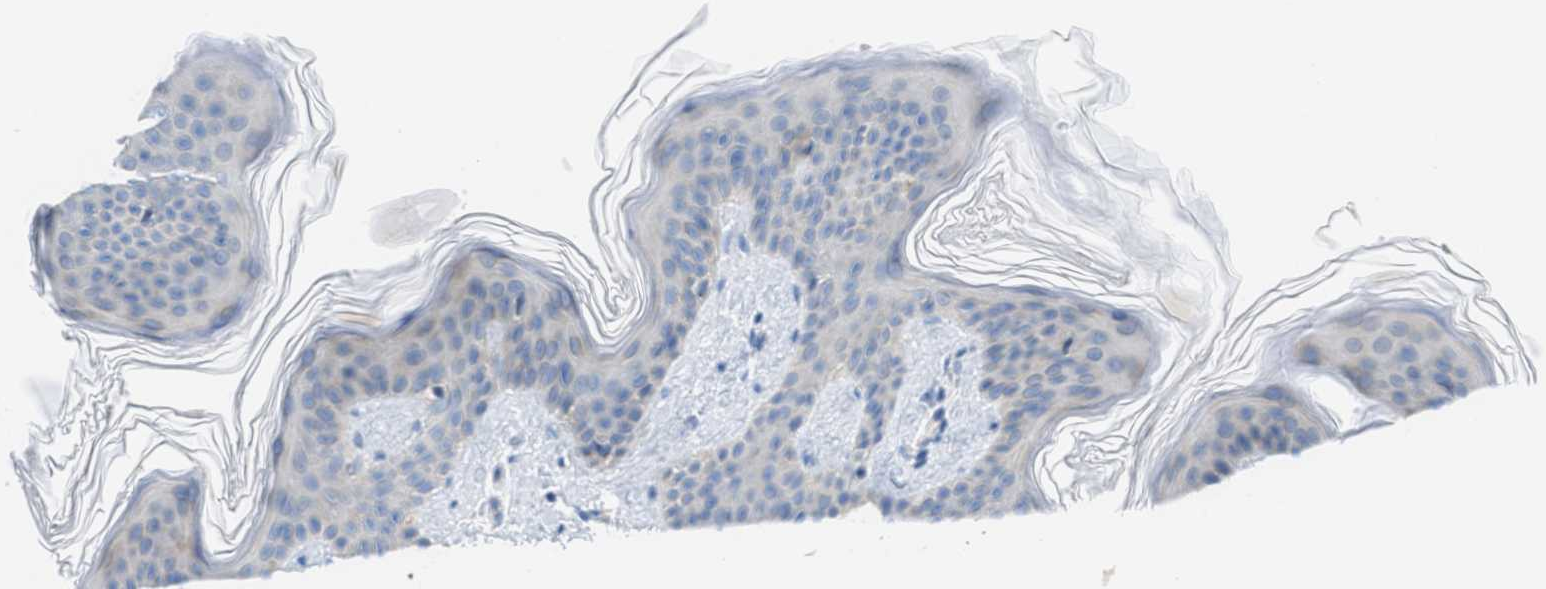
{"staining": {"intensity": "weak", "quantity": "<25%", "location": "cytoplasmic/membranous"}, "tissue": "skin", "cell_type": "Fibroblasts", "image_type": "normal", "snomed": [{"axis": "morphology", "description": "Normal tissue, NOS"}, {"axis": "topography", "description": "Skin"}], "caption": "A high-resolution photomicrograph shows immunohistochemistry (IHC) staining of unremarkable skin, which demonstrates no significant expression in fibroblasts.", "gene": "PTDSS1", "patient": {"sex": "female", "age": 17}}